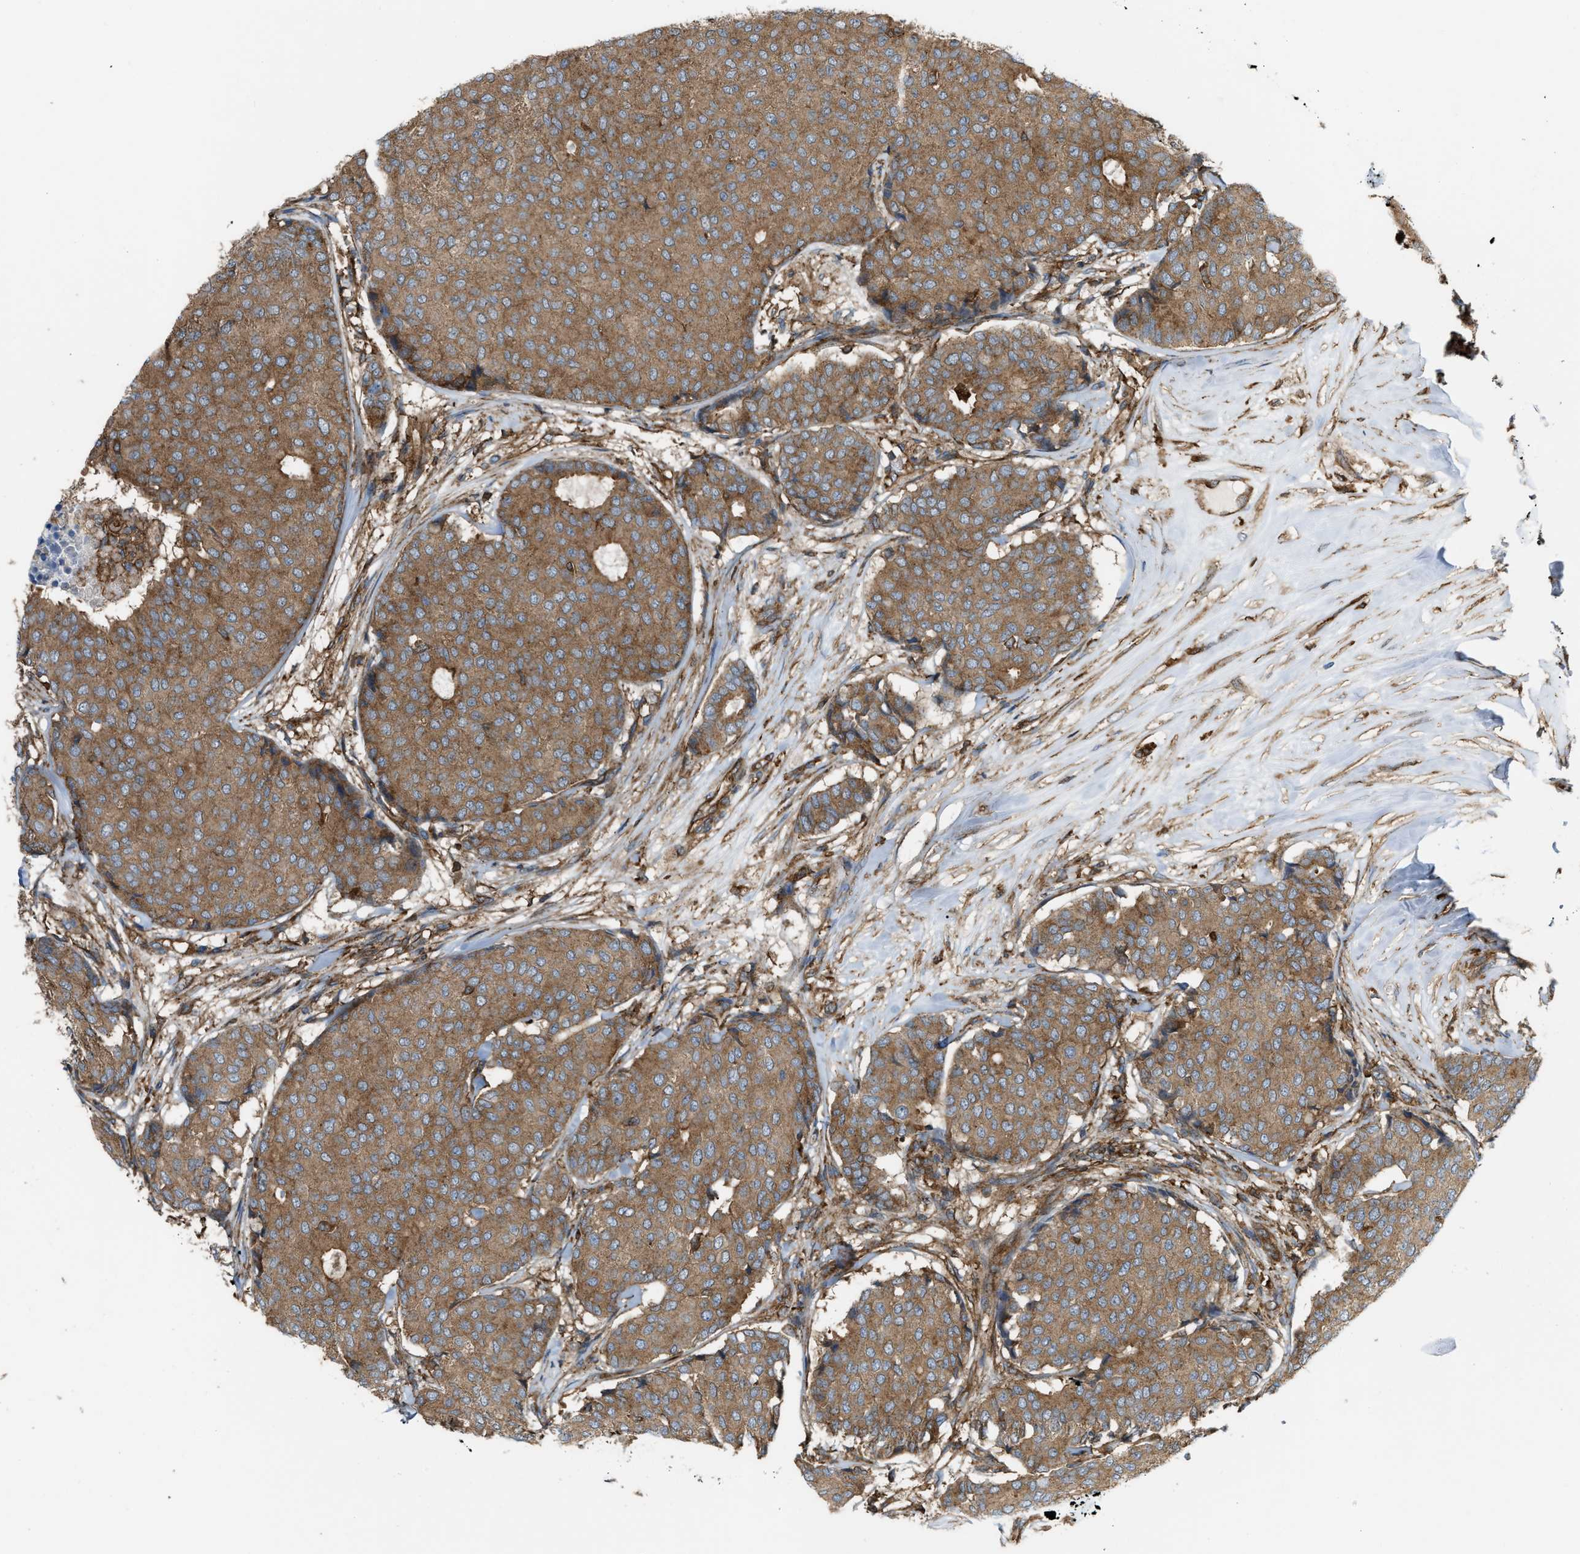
{"staining": {"intensity": "moderate", "quantity": ">75%", "location": "cytoplasmic/membranous"}, "tissue": "breast cancer", "cell_type": "Tumor cells", "image_type": "cancer", "snomed": [{"axis": "morphology", "description": "Duct carcinoma"}, {"axis": "topography", "description": "Breast"}], "caption": "Immunohistochemistry of breast cancer (infiltrating ductal carcinoma) reveals medium levels of moderate cytoplasmic/membranous staining in about >75% of tumor cells.", "gene": "PICALM", "patient": {"sex": "female", "age": 75}}